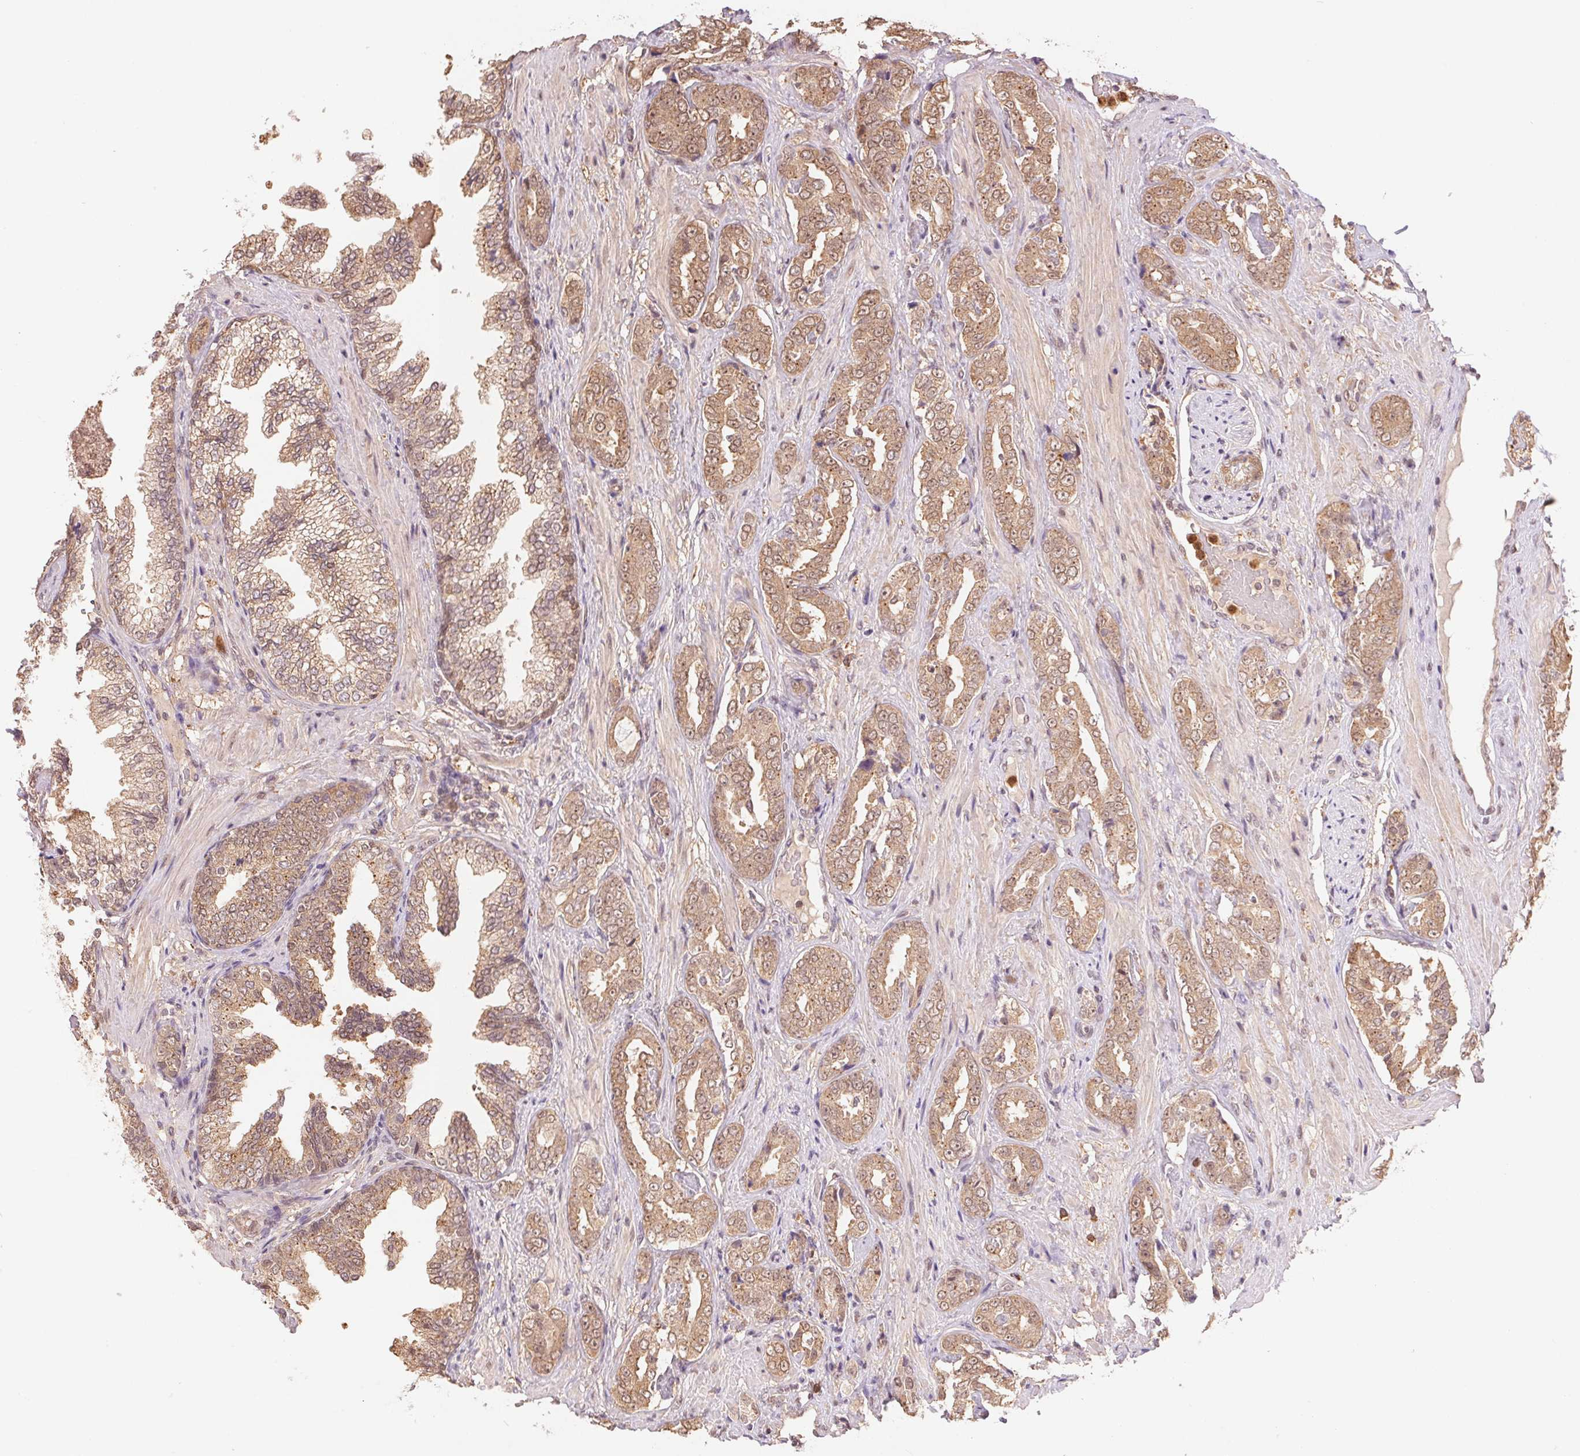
{"staining": {"intensity": "moderate", "quantity": ">75%", "location": "cytoplasmic/membranous"}, "tissue": "prostate cancer", "cell_type": "Tumor cells", "image_type": "cancer", "snomed": [{"axis": "morphology", "description": "Adenocarcinoma, High grade"}, {"axis": "topography", "description": "Prostate"}], "caption": "Brown immunohistochemical staining in human prostate cancer (high-grade adenocarcinoma) demonstrates moderate cytoplasmic/membranous staining in approximately >75% of tumor cells.", "gene": "CDC123", "patient": {"sex": "male", "age": 71}}